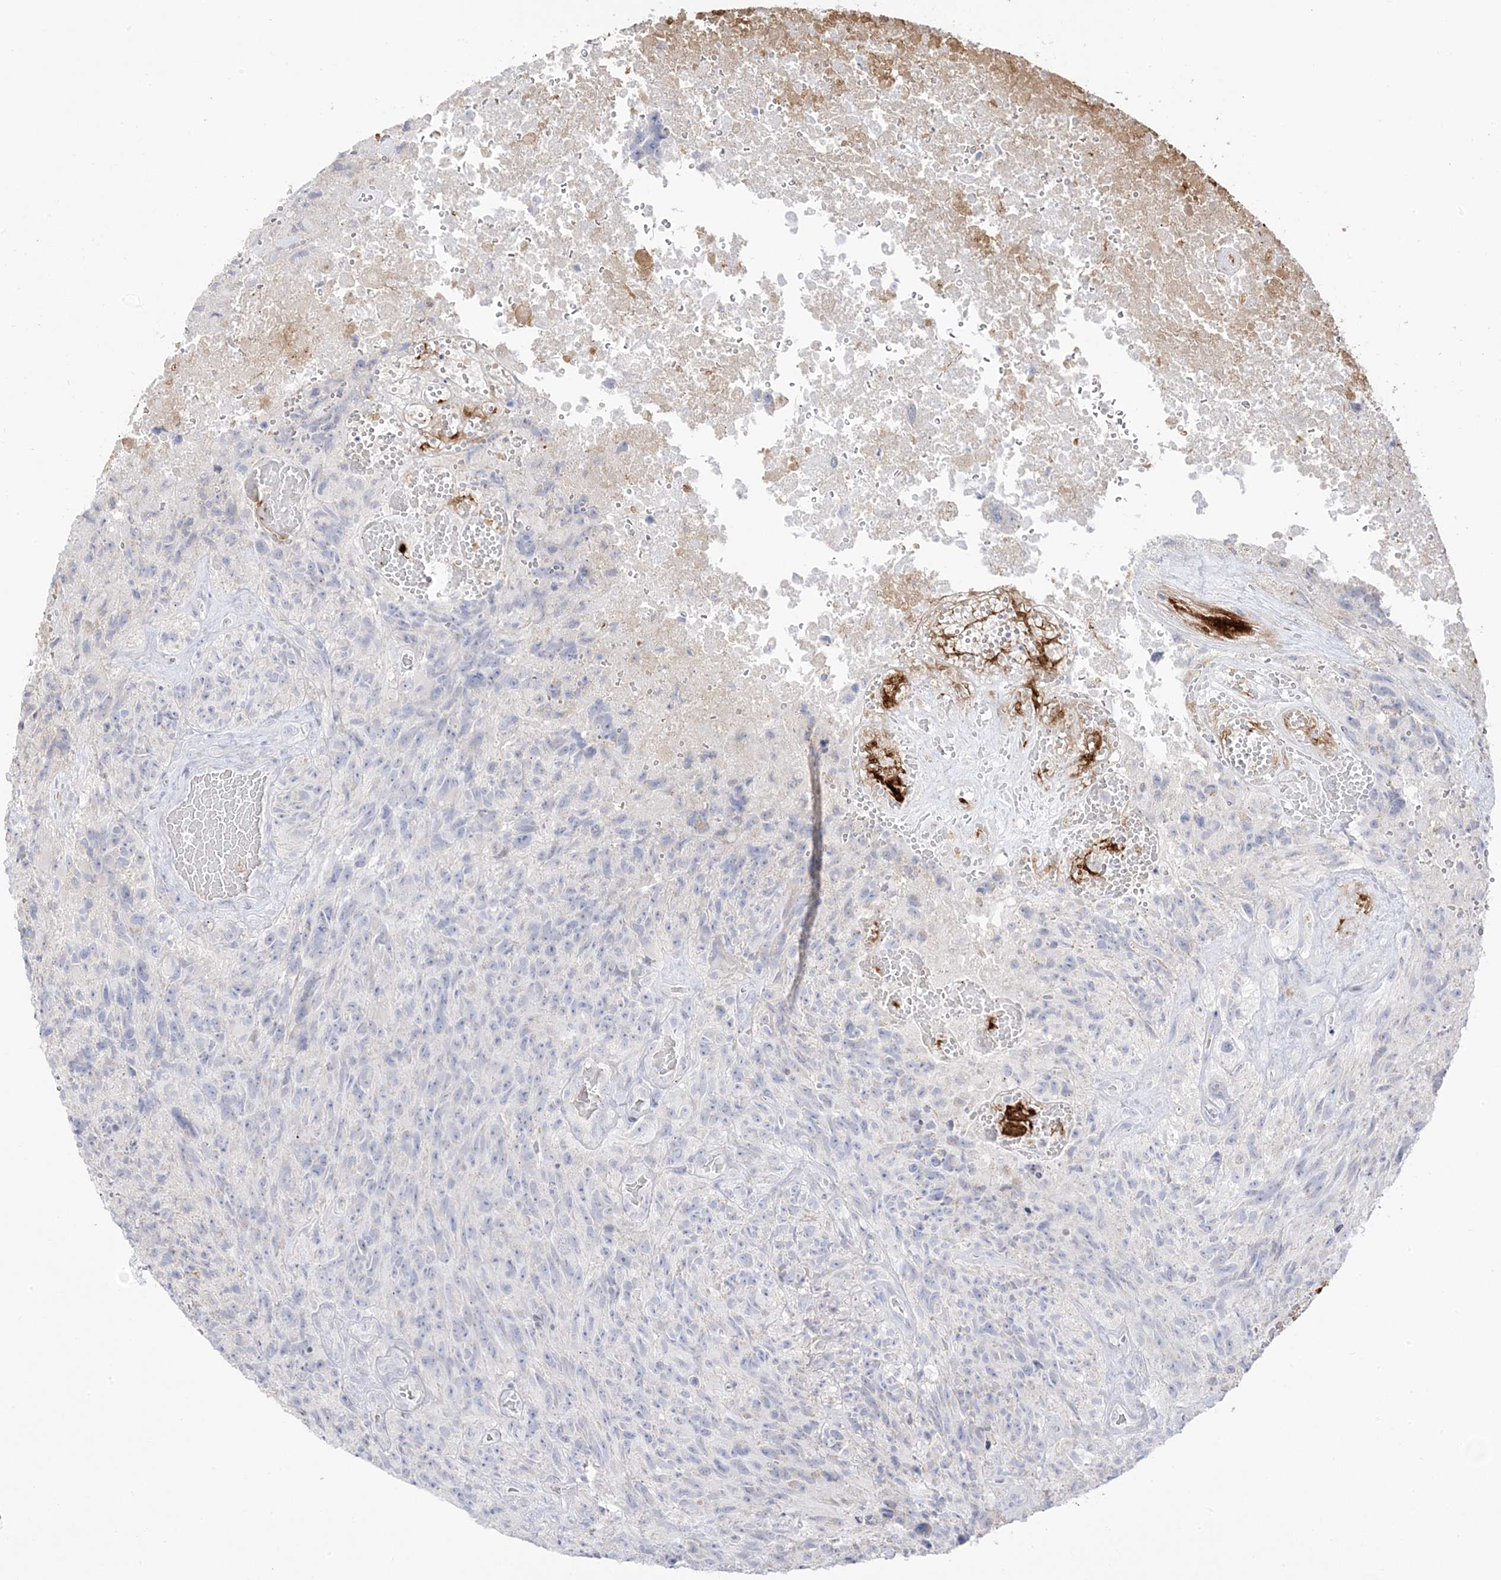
{"staining": {"intensity": "negative", "quantity": "none", "location": "none"}, "tissue": "glioma", "cell_type": "Tumor cells", "image_type": "cancer", "snomed": [{"axis": "morphology", "description": "Glioma, malignant, High grade"}, {"axis": "topography", "description": "Brain"}], "caption": "The image displays no significant expression in tumor cells of high-grade glioma (malignant).", "gene": "TRANK1", "patient": {"sex": "male", "age": 69}}